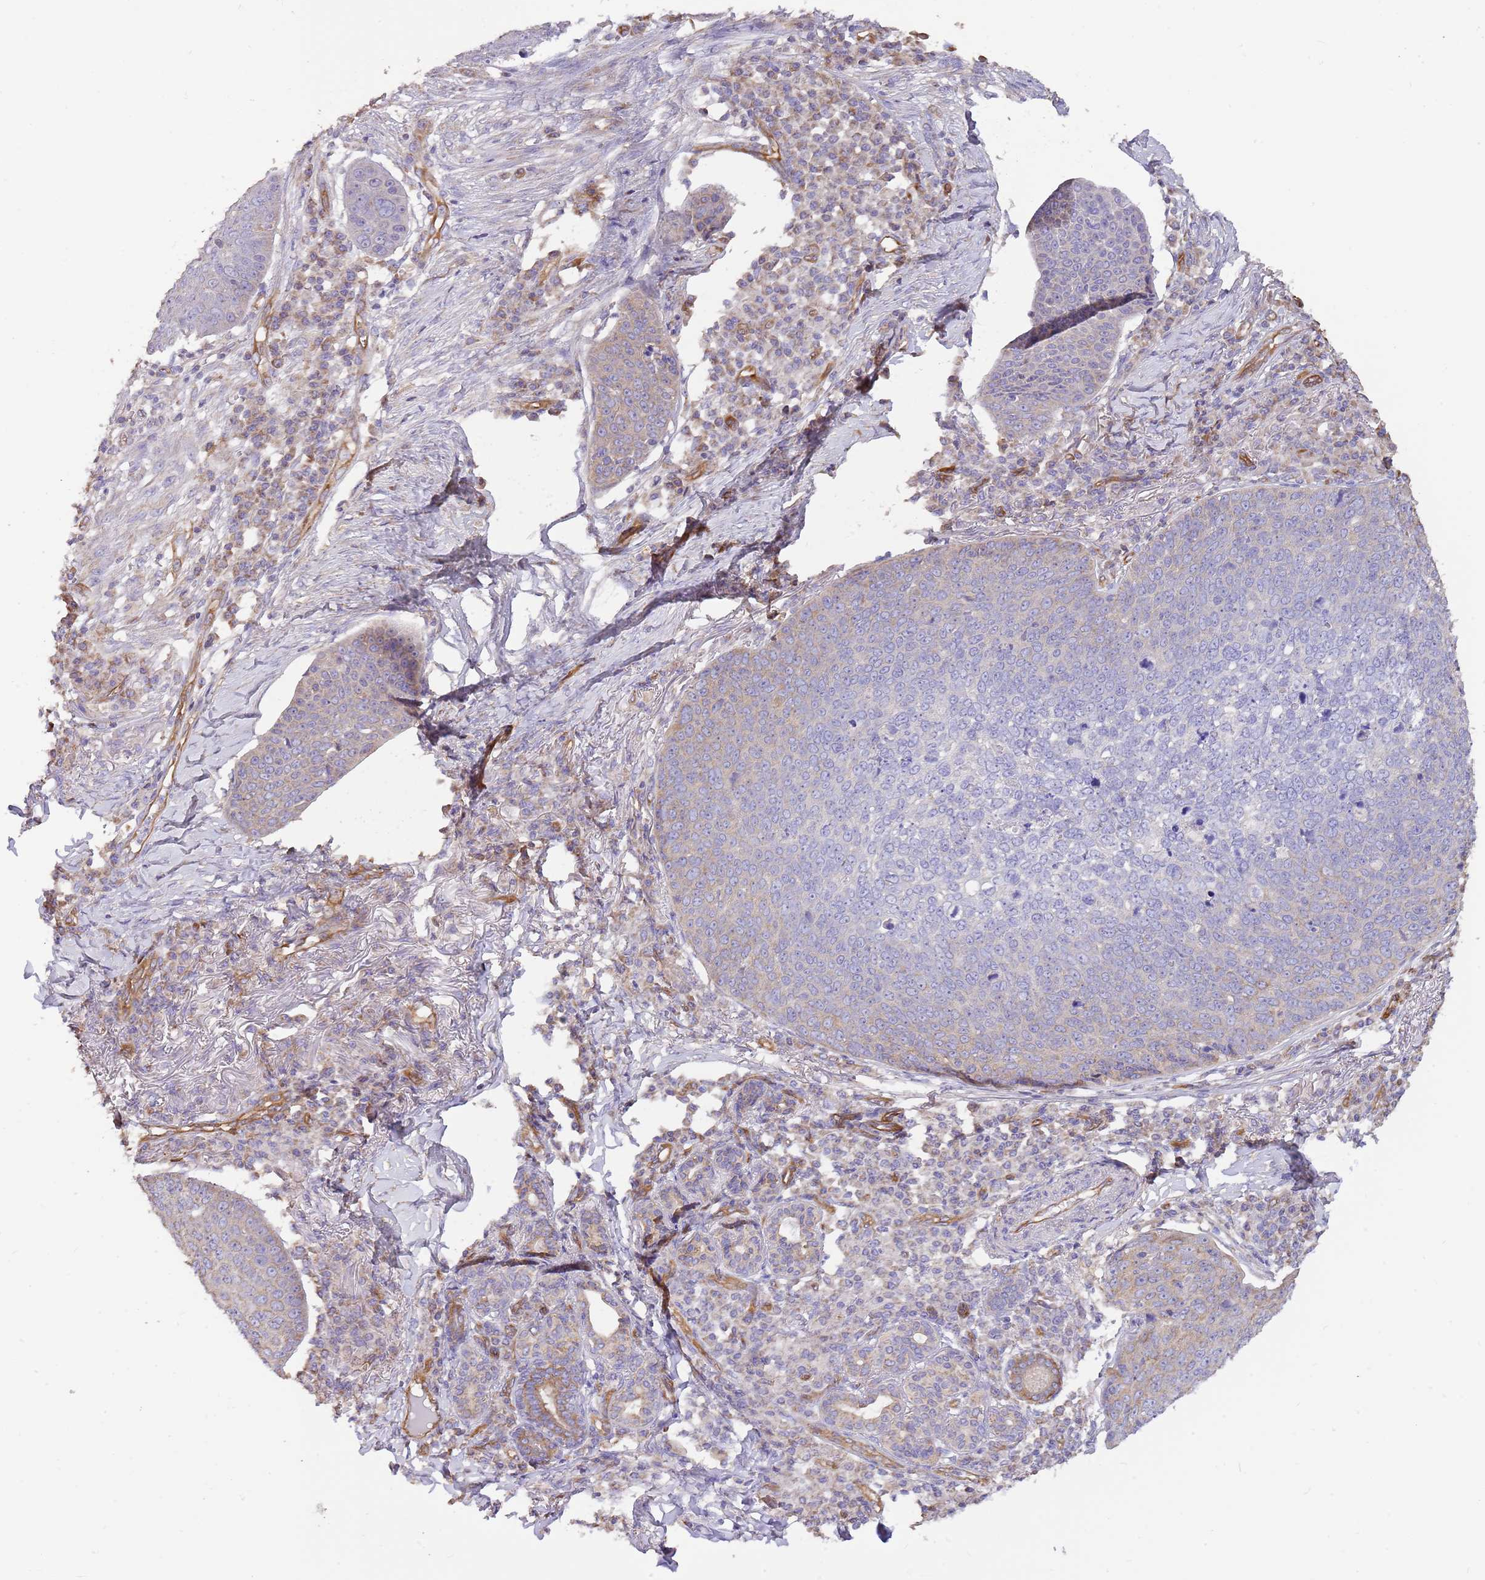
{"staining": {"intensity": "weak", "quantity": "<25%", "location": "cytoplasmic/membranous"}, "tissue": "skin cancer", "cell_type": "Tumor cells", "image_type": "cancer", "snomed": [{"axis": "morphology", "description": "Squamous cell carcinoma, NOS"}, {"axis": "topography", "description": "Skin"}], "caption": "Tumor cells are negative for protein expression in human squamous cell carcinoma (skin).", "gene": "DOCK9", "patient": {"sex": "male", "age": 71}}